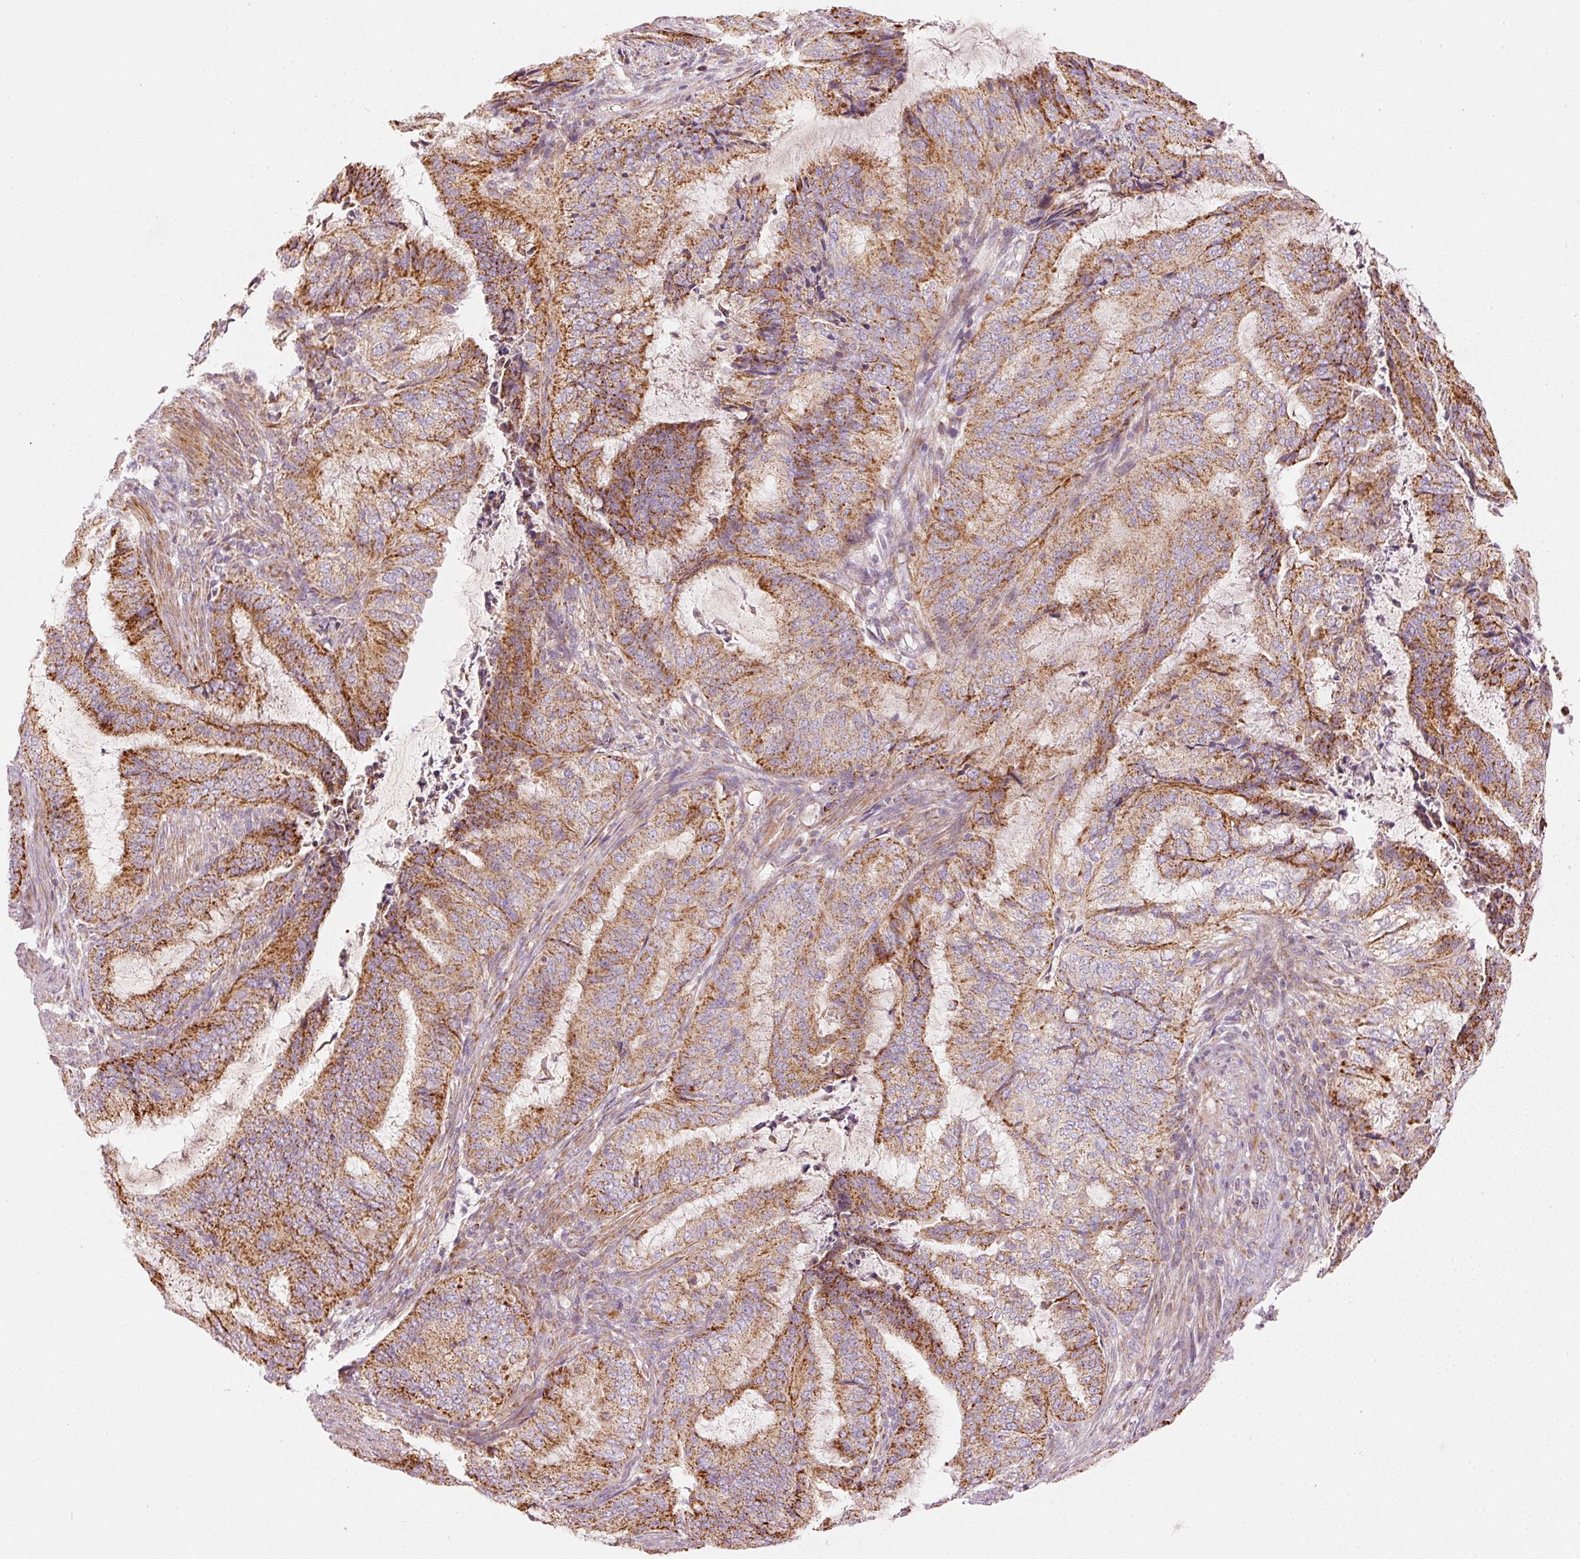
{"staining": {"intensity": "moderate", "quantity": ">75%", "location": "cytoplasmic/membranous"}, "tissue": "endometrial cancer", "cell_type": "Tumor cells", "image_type": "cancer", "snomed": [{"axis": "morphology", "description": "Adenocarcinoma, NOS"}, {"axis": "topography", "description": "Endometrium"}], "caption": "Adenocarcinoma (endometrial) stained with a brown dye reveals moderate cytoplasmic/membranous positive positivity in approximately >75% of tumor cells.", "gene": "C17orf98", "patient": {"sex": "female", "age": 51}}